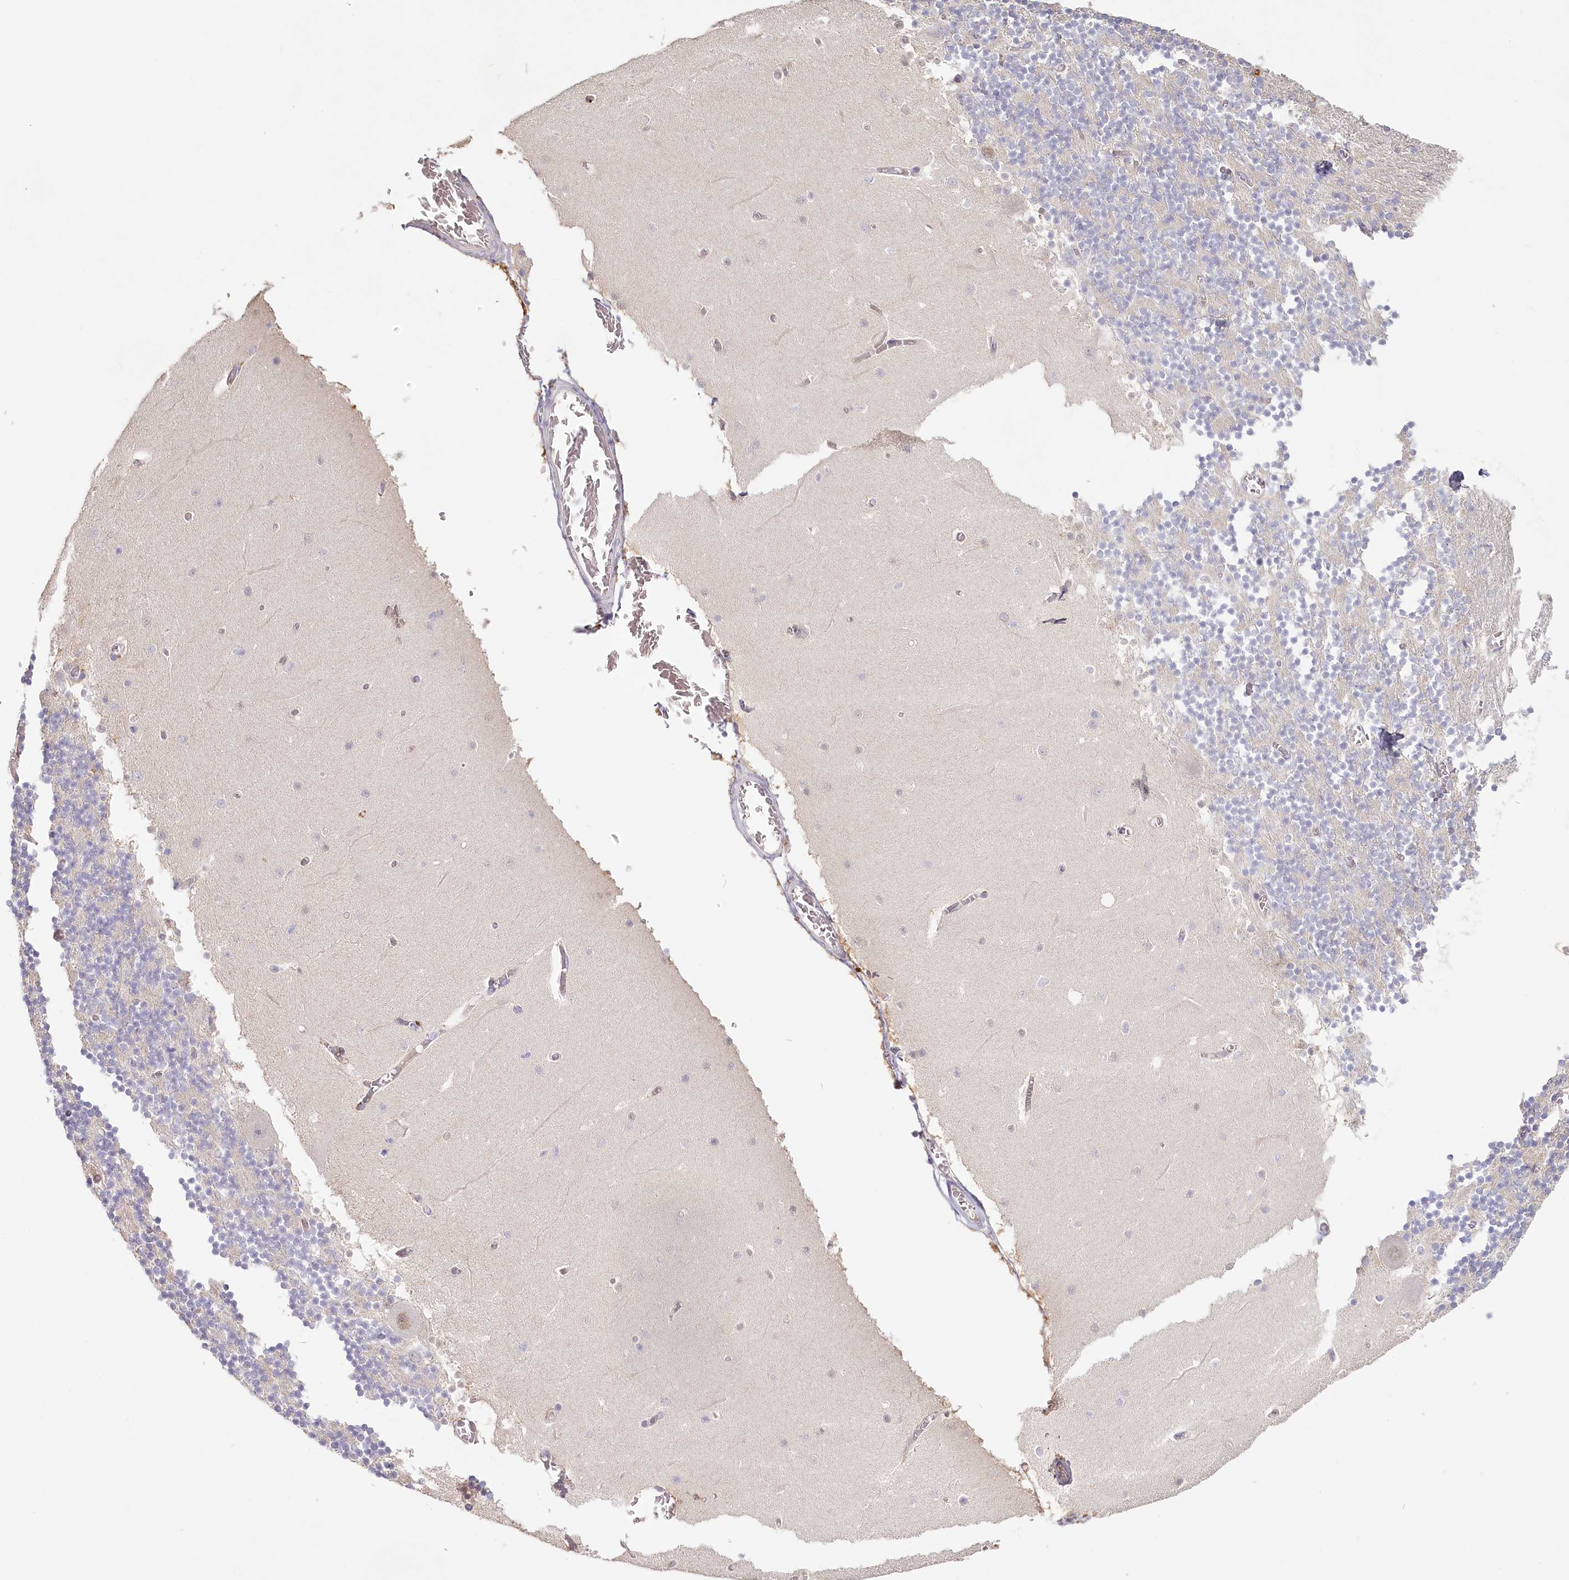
{"staining": {"intensity": "negative", "quantity": "none", "location": "none"}, "tissue": "cerebellum", "cell_type": "Cells in granular layer", "image_type": "normal", "snomed": [{"axis": "morphology", "description": "Normal tissue, NOS"}, {"axis": "topography", "description": "Cerebellum"}], "caption": "Immunohistochemical staining of normal cerebellum demonstrates no significant staining in cells in granular layer. Nuclei are stained in blue.", "gene": "USP11", "patient": {"sex": "female", "age": 28}}